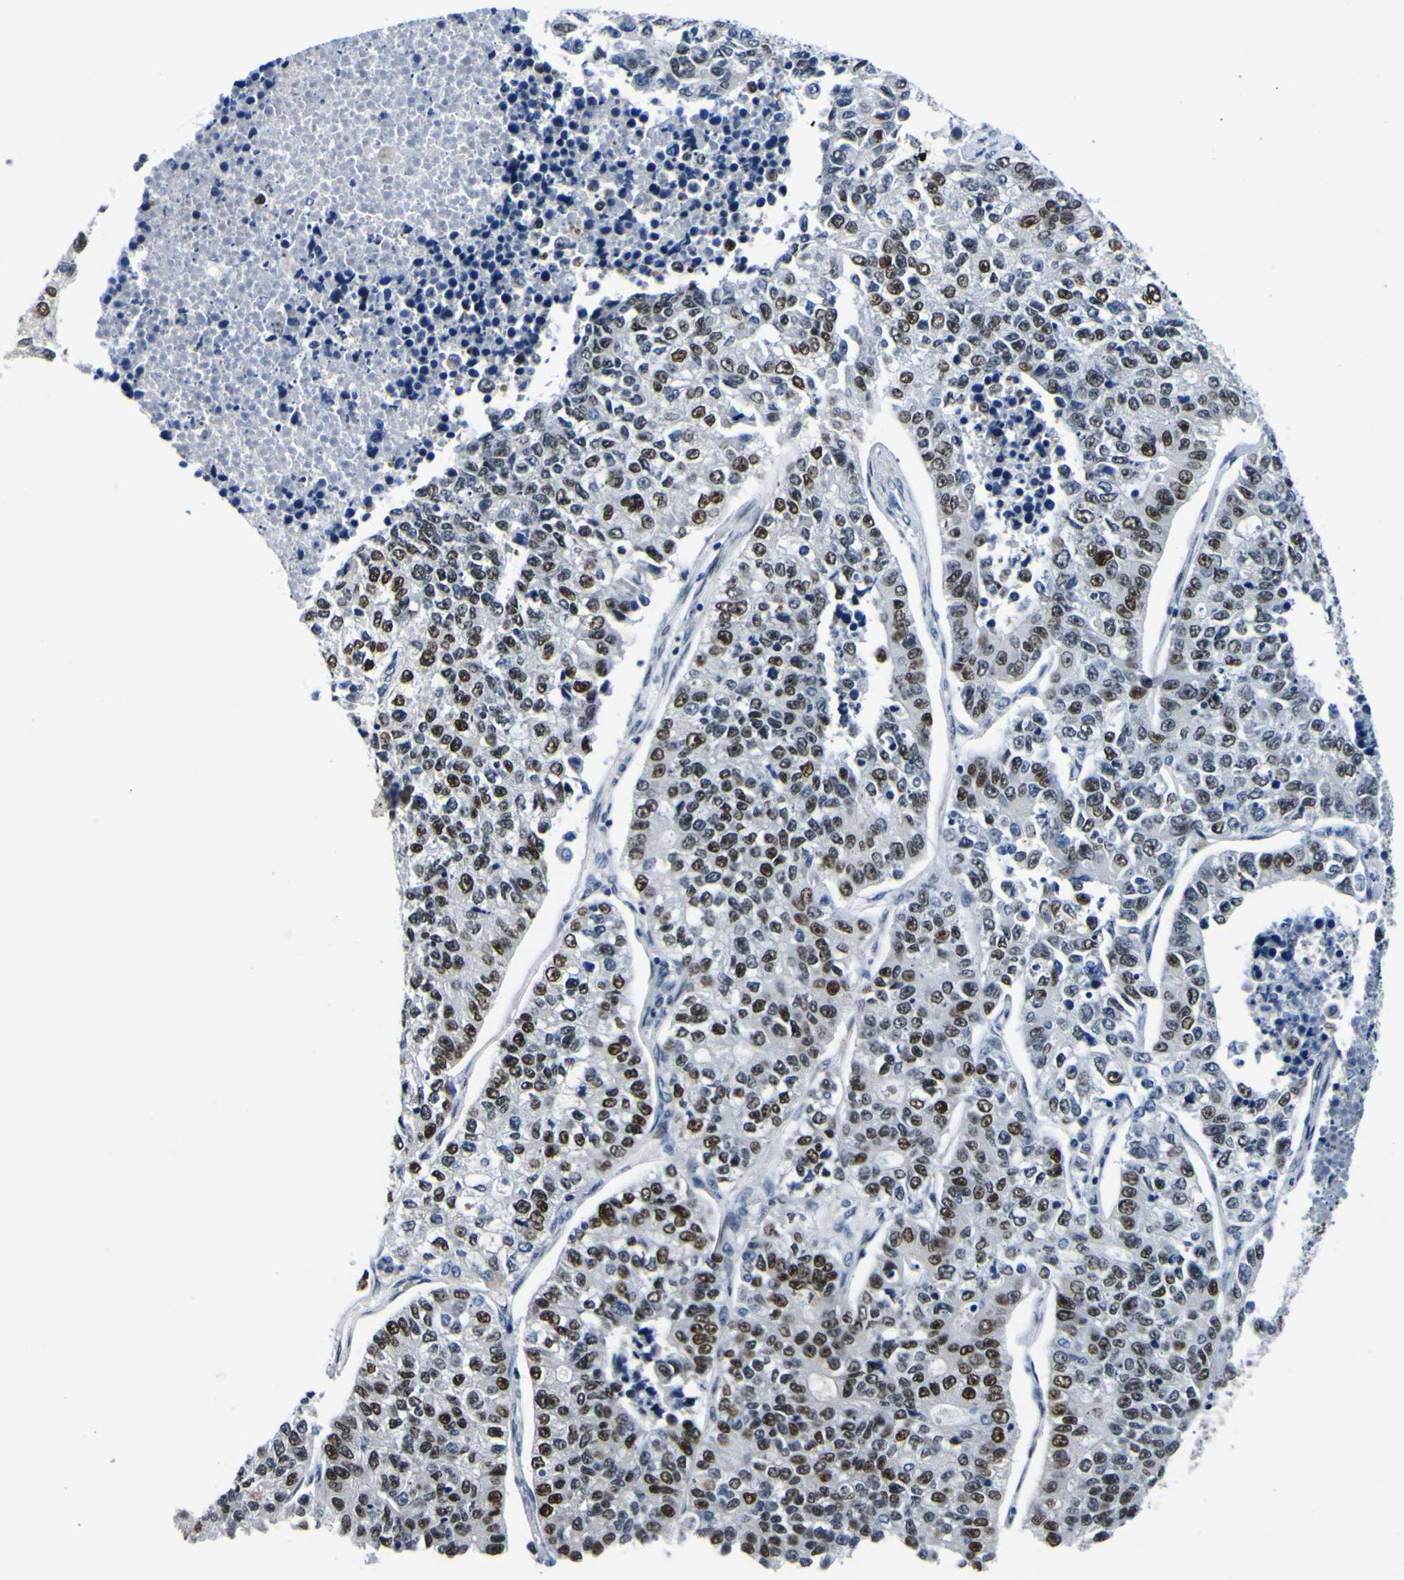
{"staining": {"intensity": "strong", "quantity": ">75%", "location": "nuclear"}, "tissue": "lung cancer", "cell_type": "Tumor cells", "image_type": "cancer", "snomed": [{"axis": "morphology", "description": "Adenocarcinoma, NOS"}, {"axis": "topography", "description": "Lung"}], "caption": "This photomicrograph displays immunohistochemistry staining of human lung cancer (adenocarcinoma), with high strong nuclear positivity in approximately >75% of tumor cells.", "gene": "CUL4B", "patient": {"sex": "male", "age": 49}}